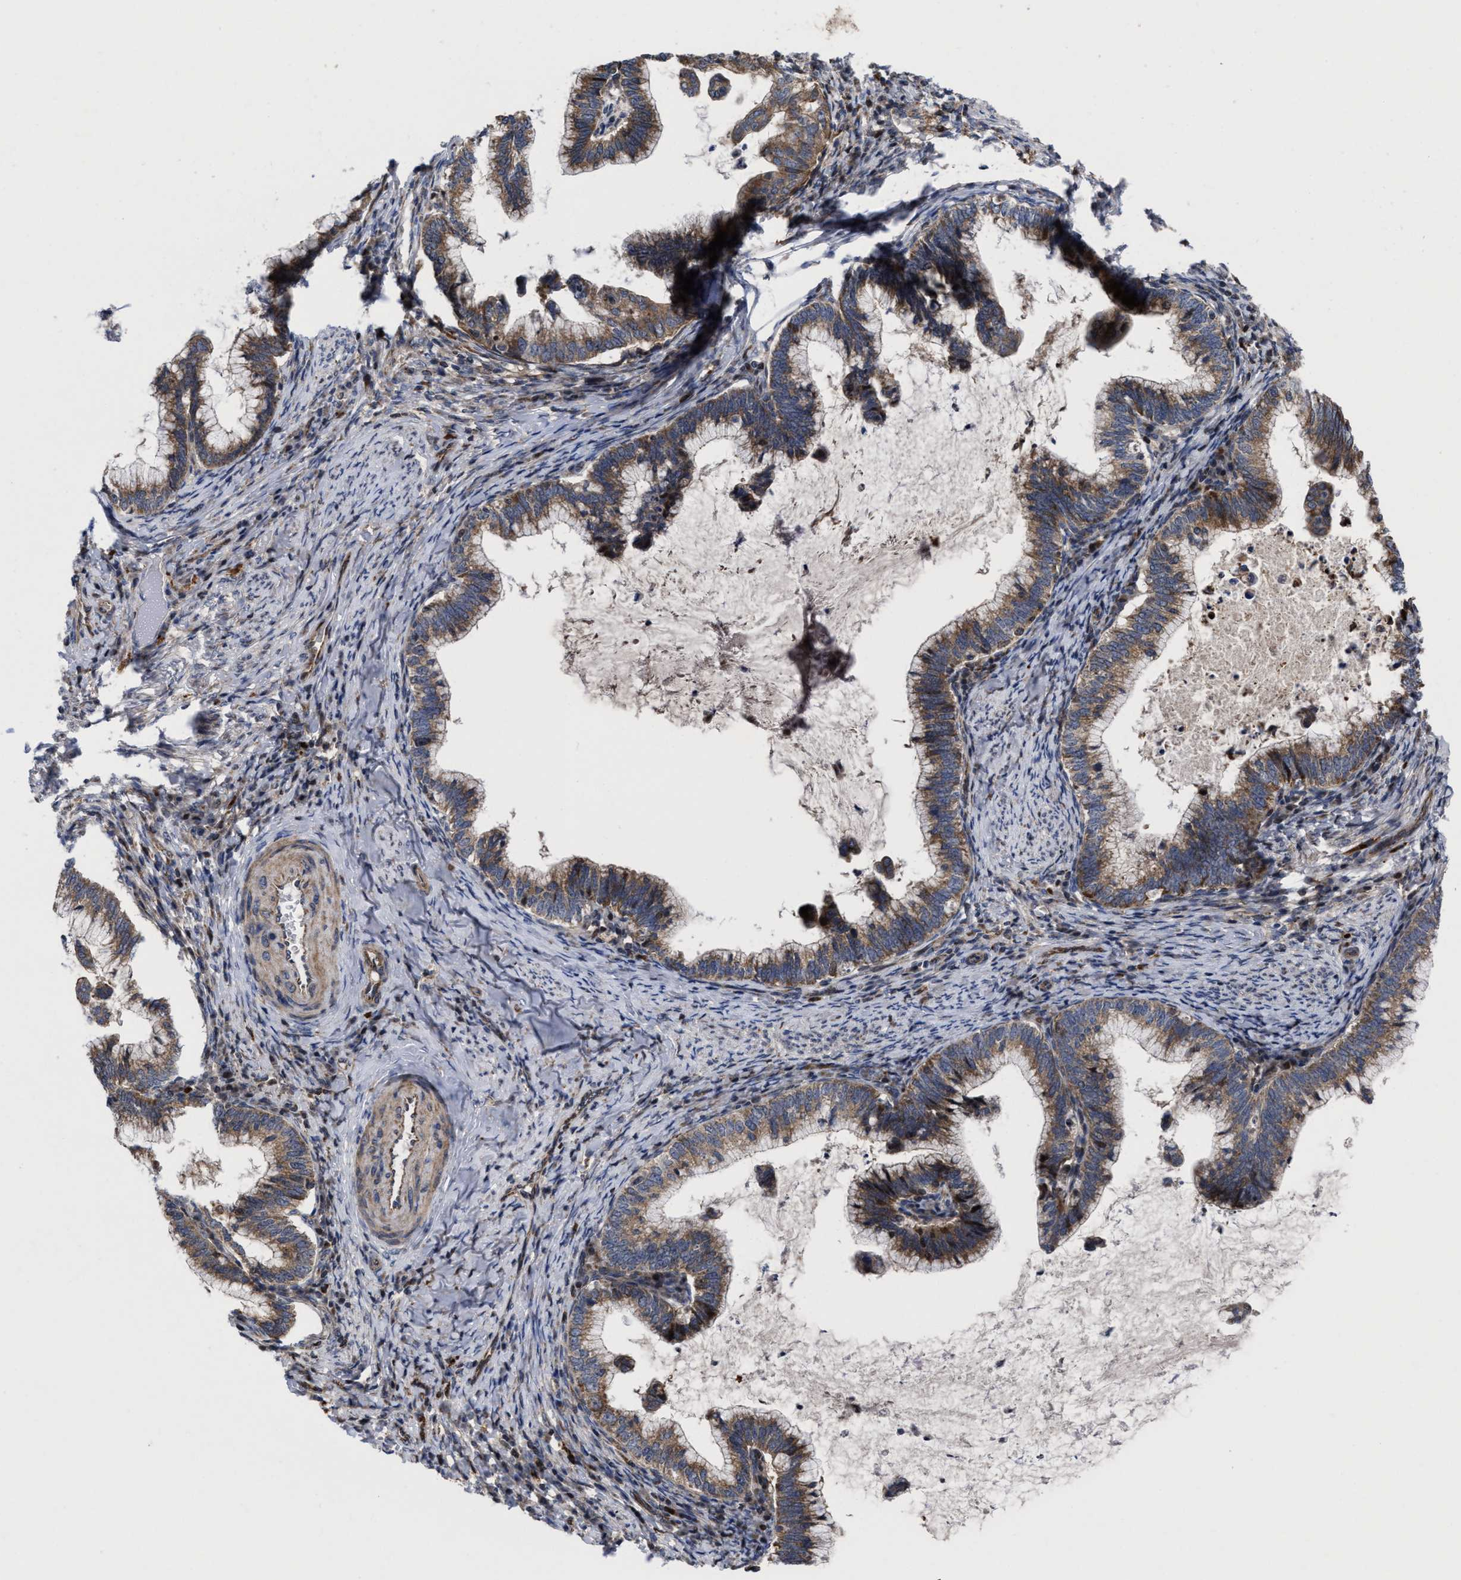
{"staining": {"intensity": "moderate", "quantity": ">75%", "location": "cytoplasmic/membranous"}, "tissue": "cervical cancer", "cell_type": "Tumor cells", "image_type": "cancer", "snomed": [{"axis": "morphology", "description": "Adenocarcinoma, NOS"}, {"axis": "topography", "description": "Cervix"}], "caption": "Tumor cells display medium levels of moderate cytoplasmic/membranous positivity in about >75% of cells in cervical cancer (adenocarcinoma).", "gene": "MRPL50", "patient": {"sex": "female", "age": 36}}